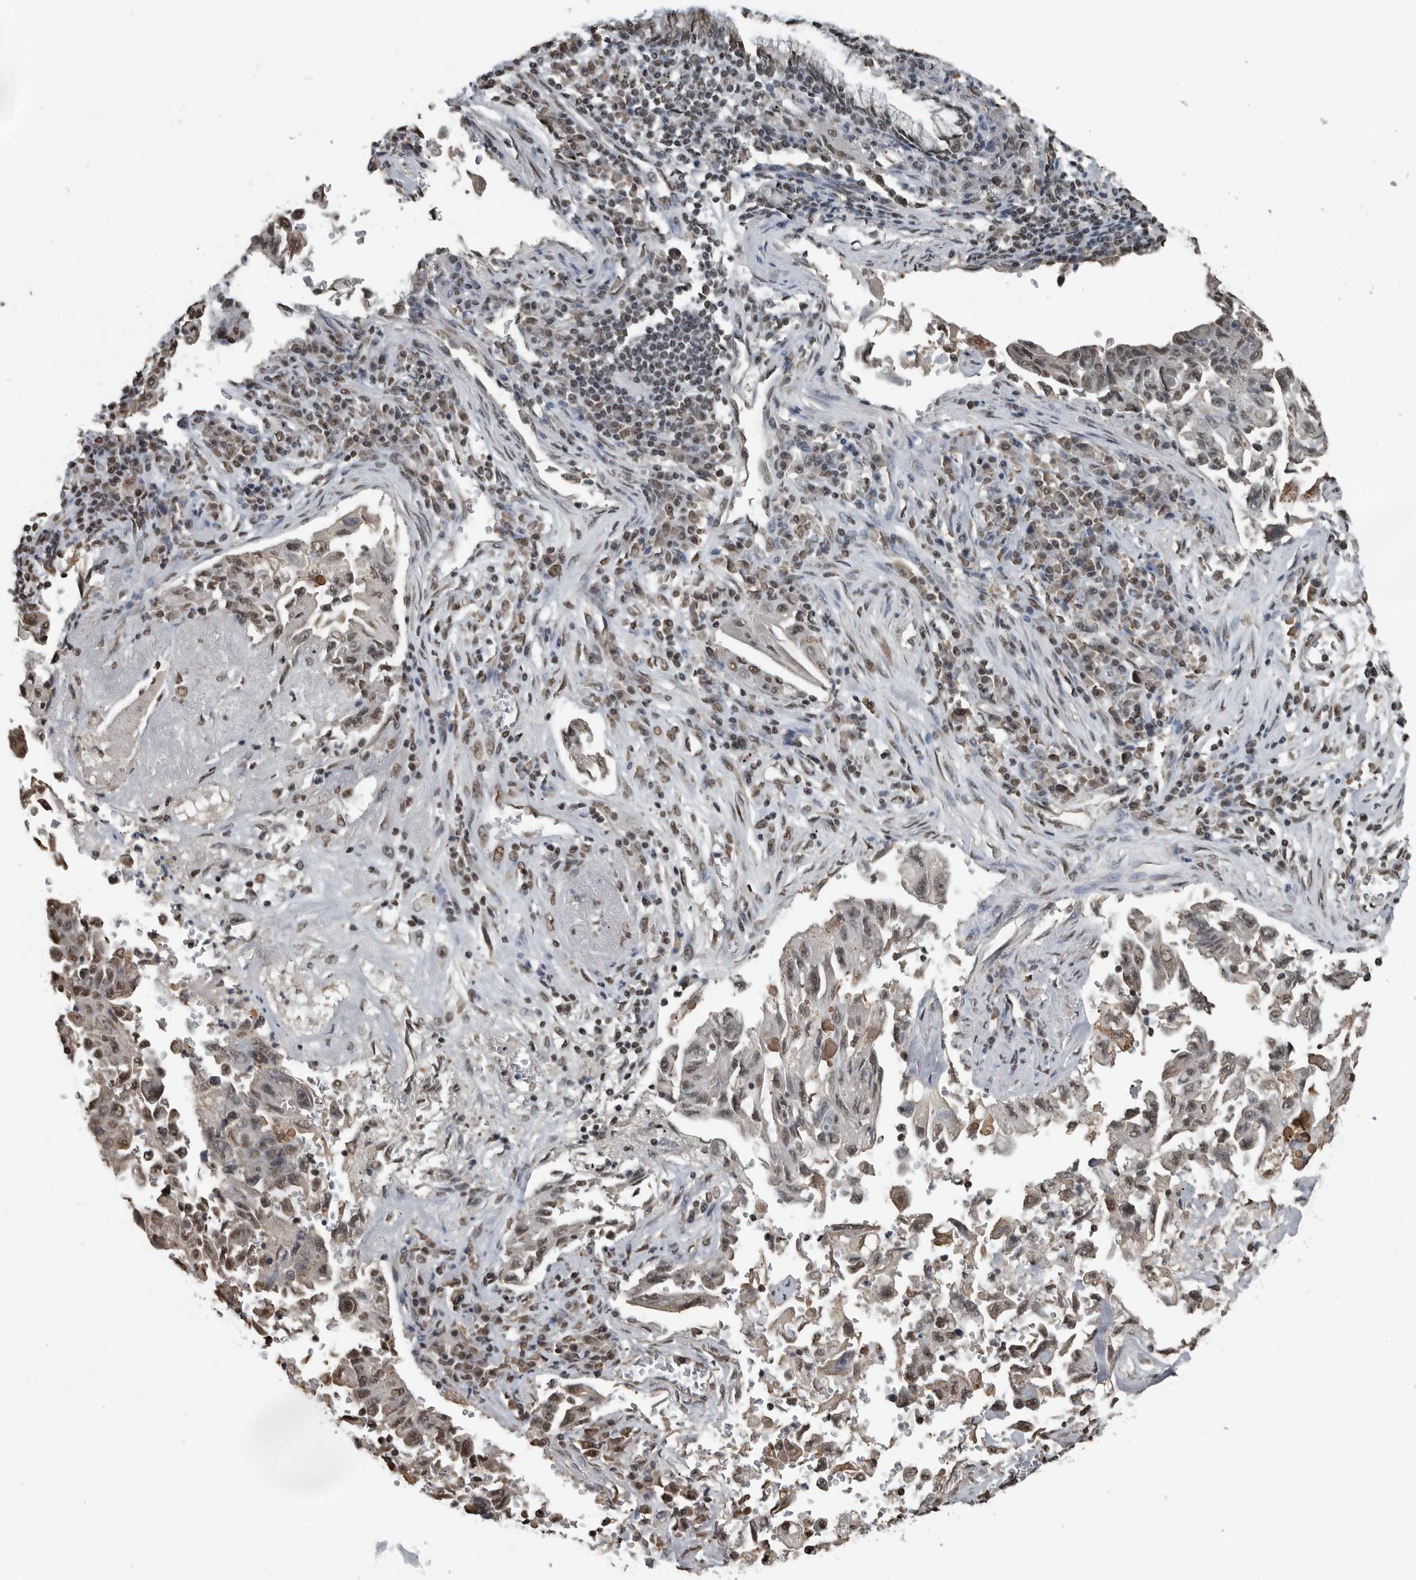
{"staining": {"intensity": "moderate", "quantity": ">75%", "location": "nuclear"}, "tissue": "lung cancer", "cell_type": "Tumor cells", "image_type": "cancer", "snomed": [{"axis": "morphology", "description": "Adenocarcinoma, NOS"}, {"axis": "topography", "description": "Lung"}], "caption": "A brown stain labels moderate nuclear expression of a protein in lung cancer (adenocarcinoma) tumor cells.", "gene": "TGS1", "patient": {"sex": "female", "age": 51}}